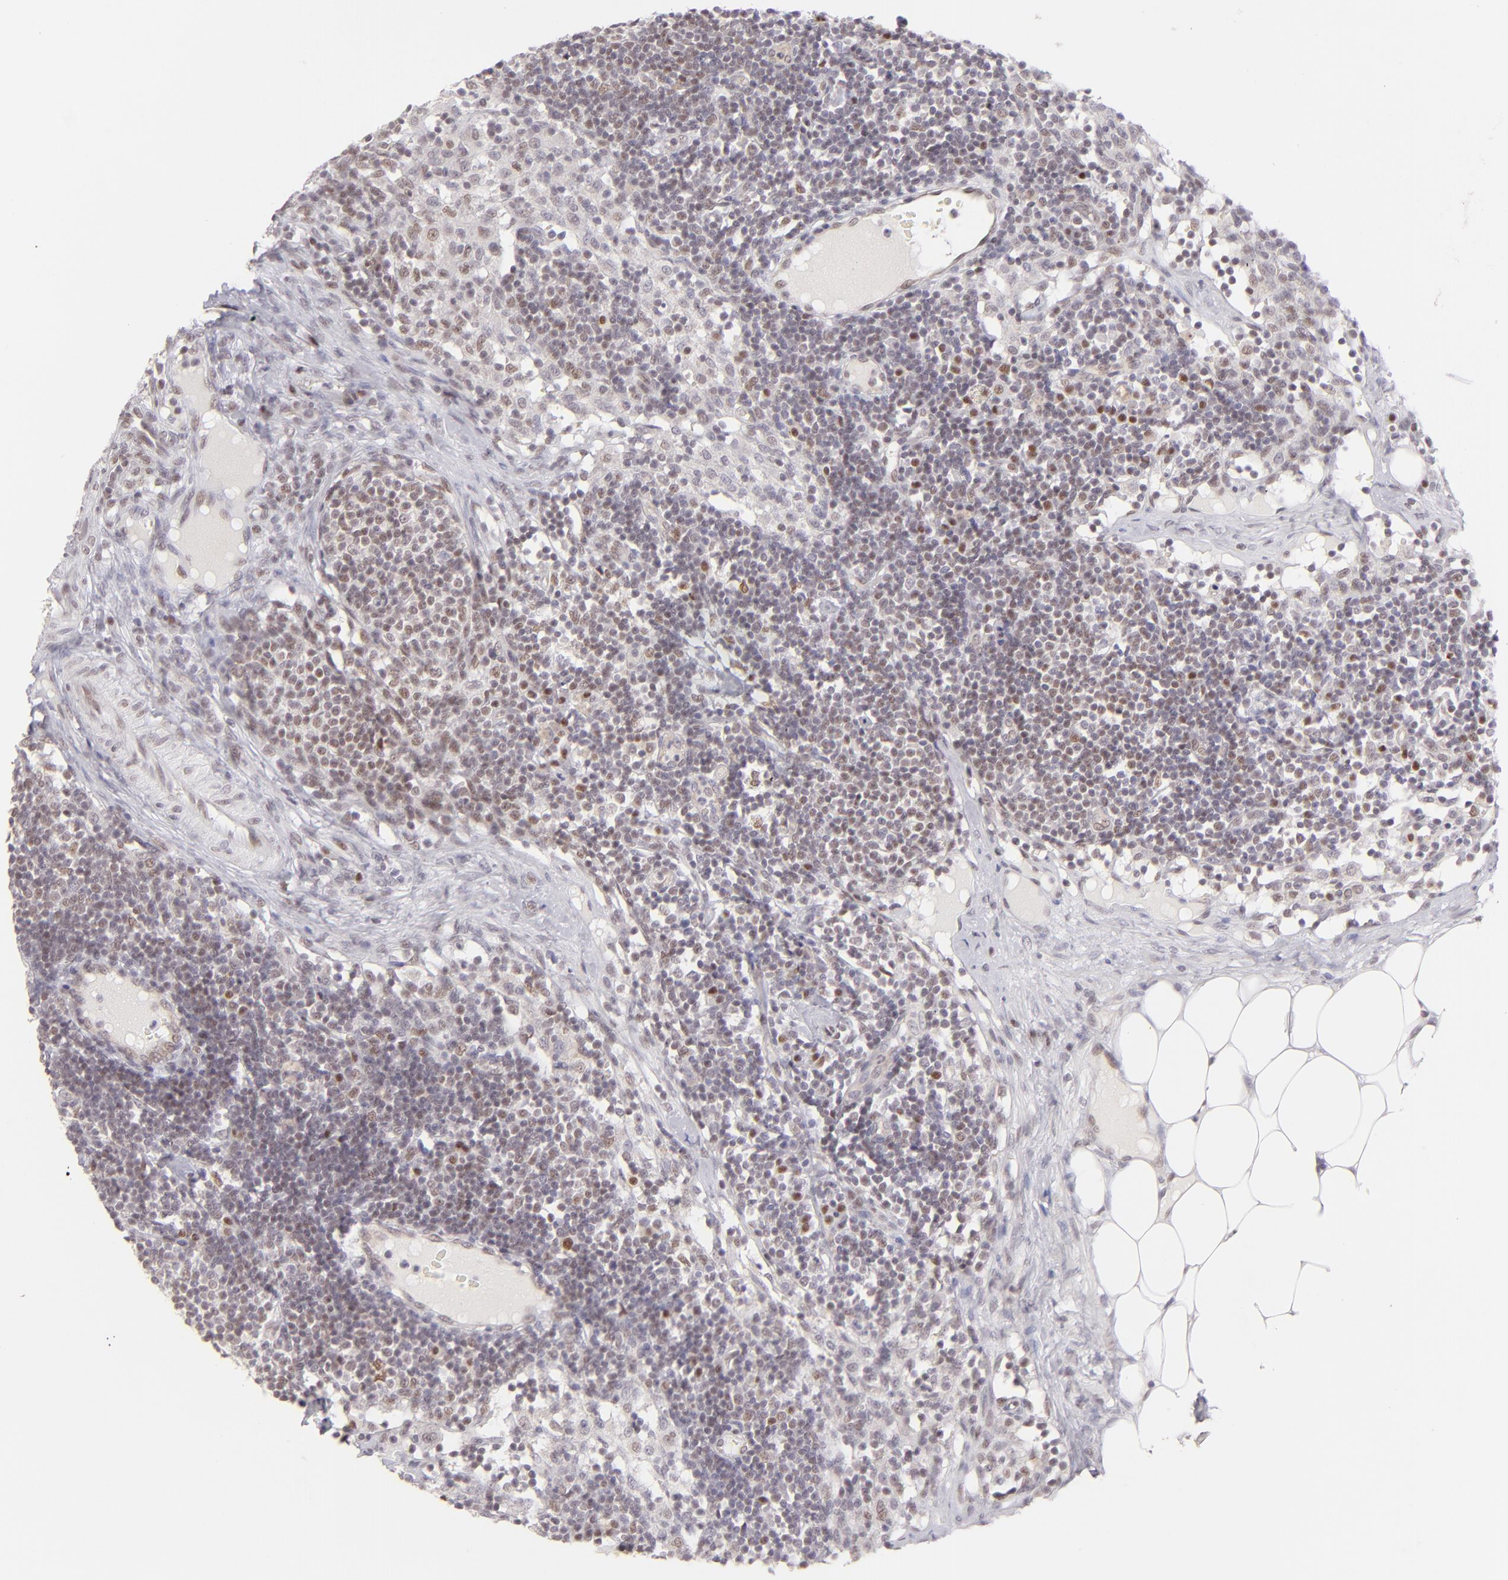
{"staining": {"intensity": "moderate", "quantity": "<25%", "location": "nuclear"}, "tissue": "lymph node", "cell_type": "Non-germinal center cells", "image_type": "normal", "snomed": [{"axis": "morphology", "description": "Normal tissue, NOS"}, {"axis": "topography", "description": "Lymph node"}], "caption": "Immunohistochemical staining of benign lymph node demonstrates moderate nuclear protein expression in about <25% of non-germinal center cells. Using DAB (3,3'-diaminobenzidine) (brown) and hematoxylin (blue) stains, captured at high magnification using brightfield microscopy.", "gene": "POU2F1", "patient": {"sex": "female", "age": 42}}